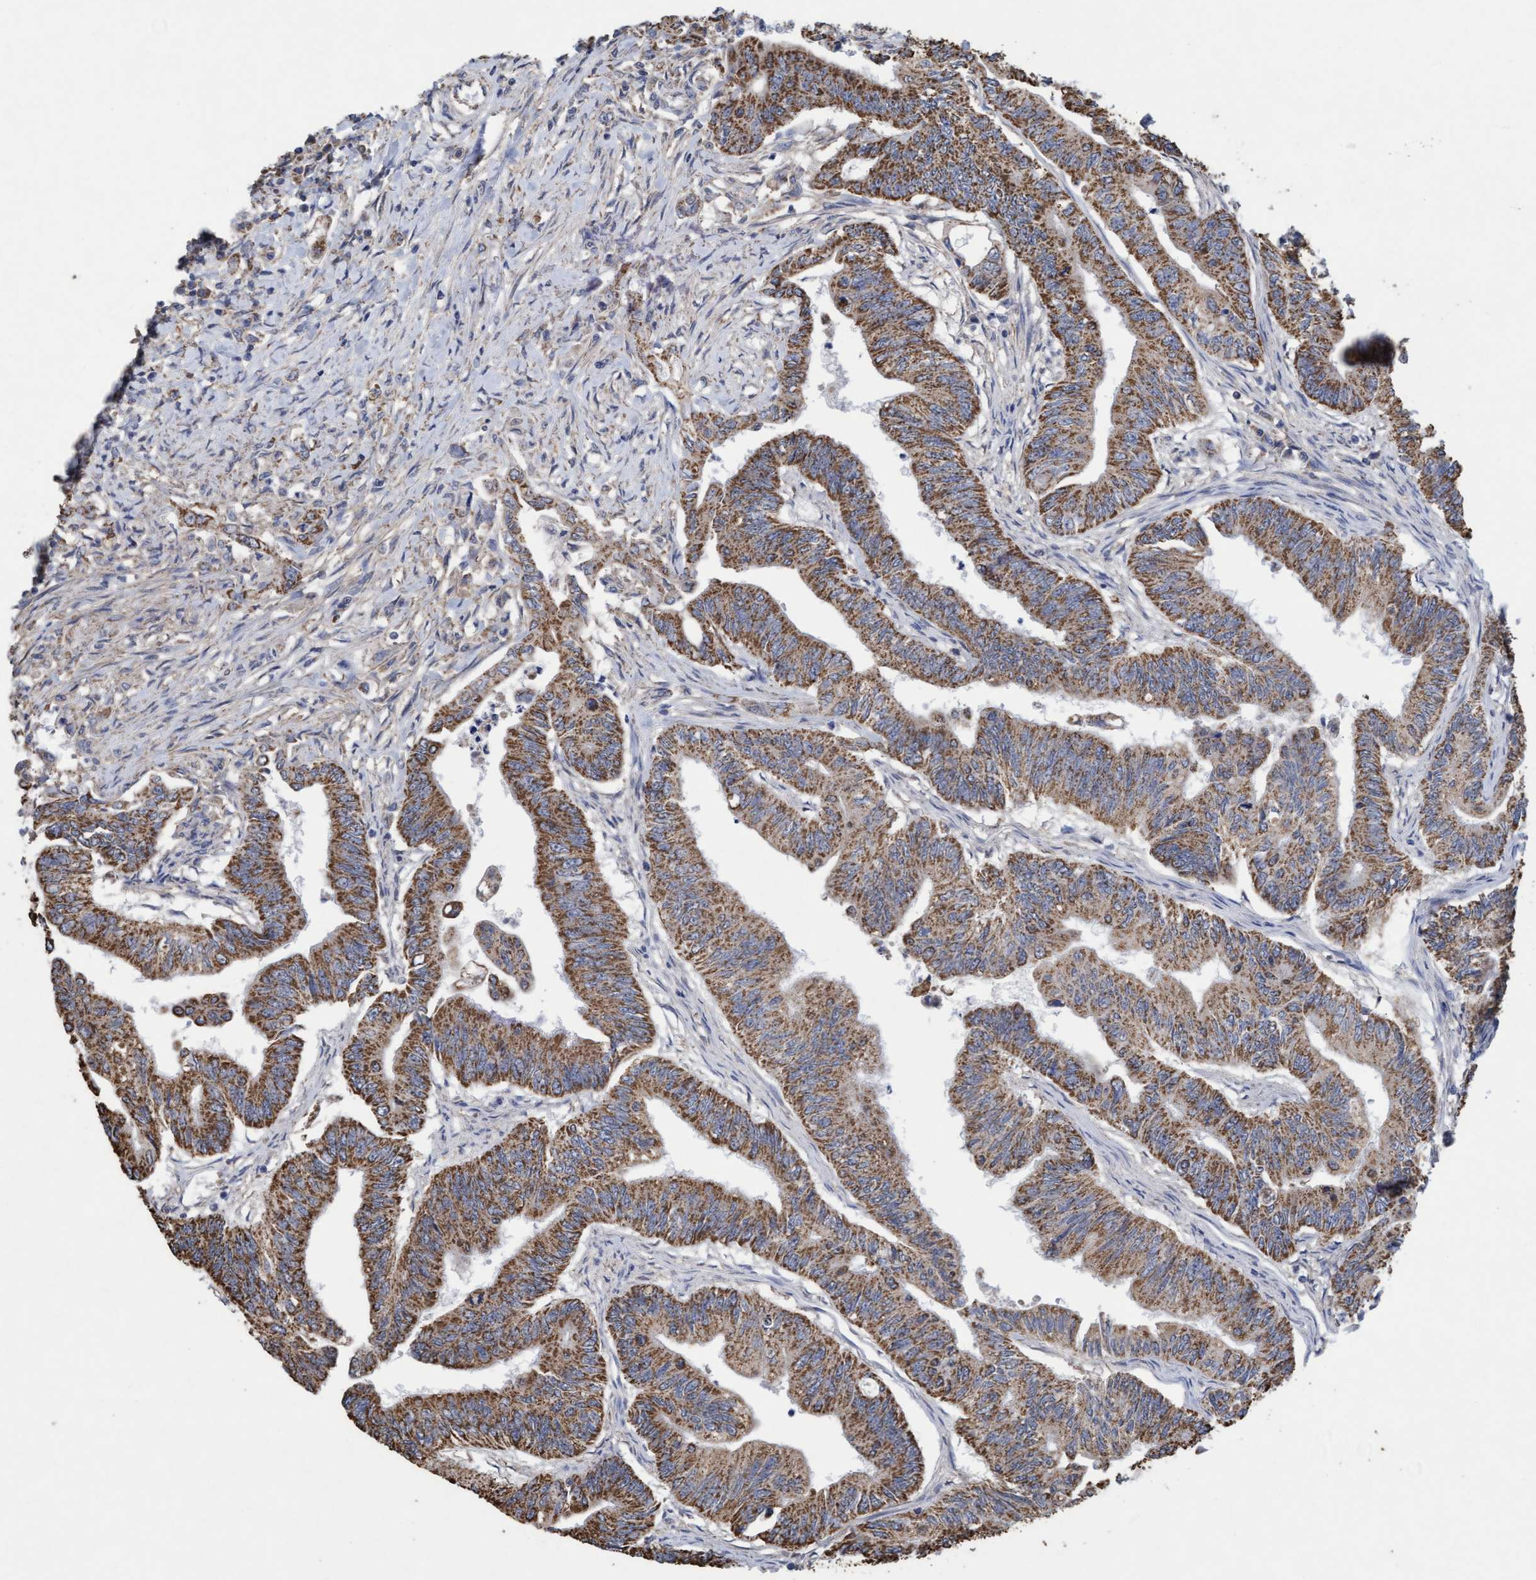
{"staining": {"intensity": "moderate", "quantity": ">75%", "location": "cytoplasmic/membranous"}, "tissue": "colorectal cancer", "cell_type": "Tumor cells", "image_type": "cancer", "snomed": [{"axis": "morphology", "description": "Adenoma, NOS"}, {"axis": "morphology", "description": "Adenocarcinoma, NOS"}, {"axis": "topography", "description": "Colon"}], "caption": "Protein expression analysis of colorectal adenoma demonstrates moderate cytoplasmic/membranous staining in approximately >75% of tumor cells.", "gene": "VSIG8", "patient": {"sex": "male", "age": 79}}